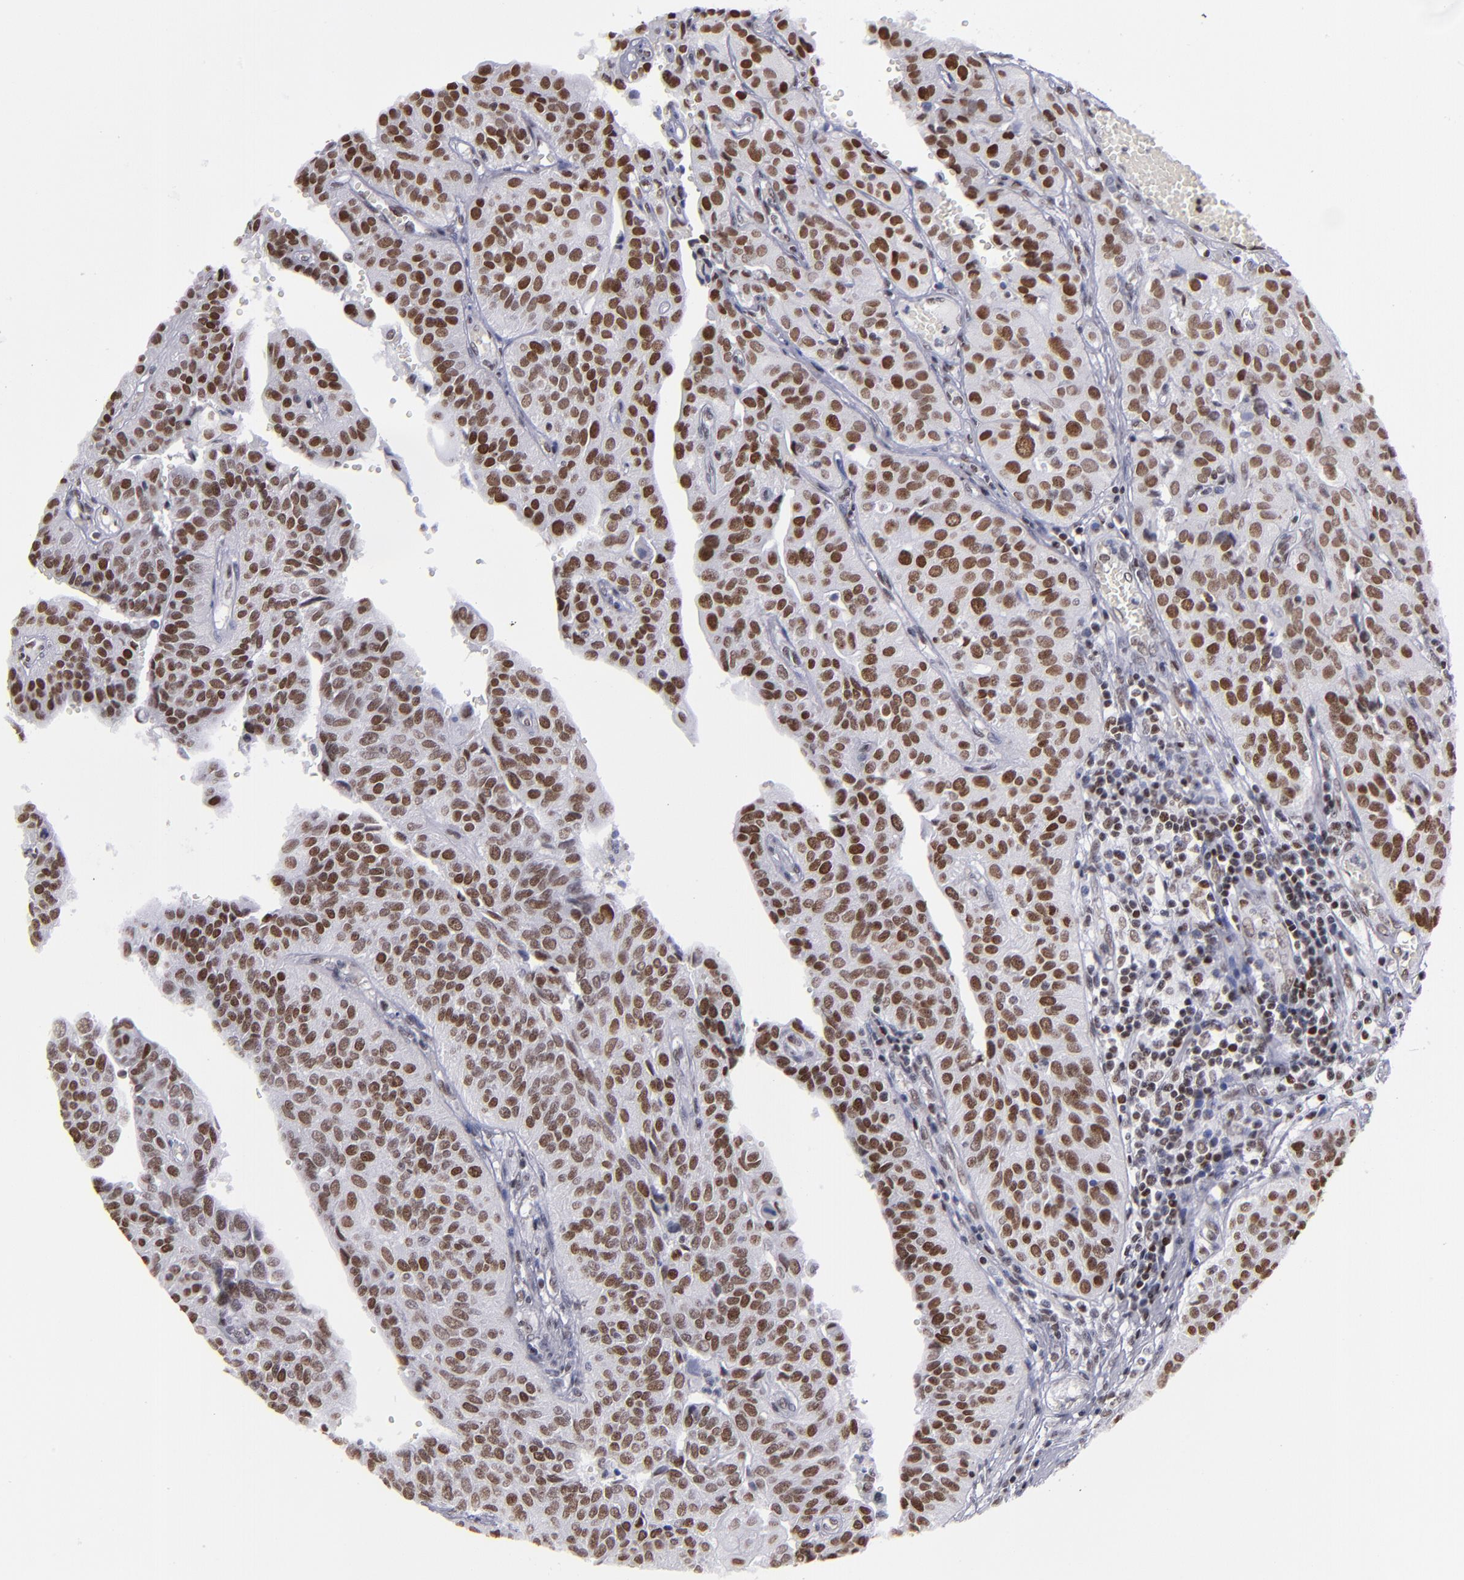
{"staining": {"intensity": "strong", "quantity": ">75%", "location": "nuclear"}, "tissue": "urothelial cancer", "cell_type": "Tumor cells", "image_type": "cancer", "snomed": [{"axis": "morphology", "description": "Urothelial carcinoma, High grade"}, {"axis": "topography", "description": "Urinary bladder"}], "caption": "An IHC image of tumor tissue is shown. Protein staining in brown labels strong nuclear positivity in high-grade urothelial carcinoma within tumor cells.", "gene": "TERF2", "patient": {"sex": "male", "age": 56}}